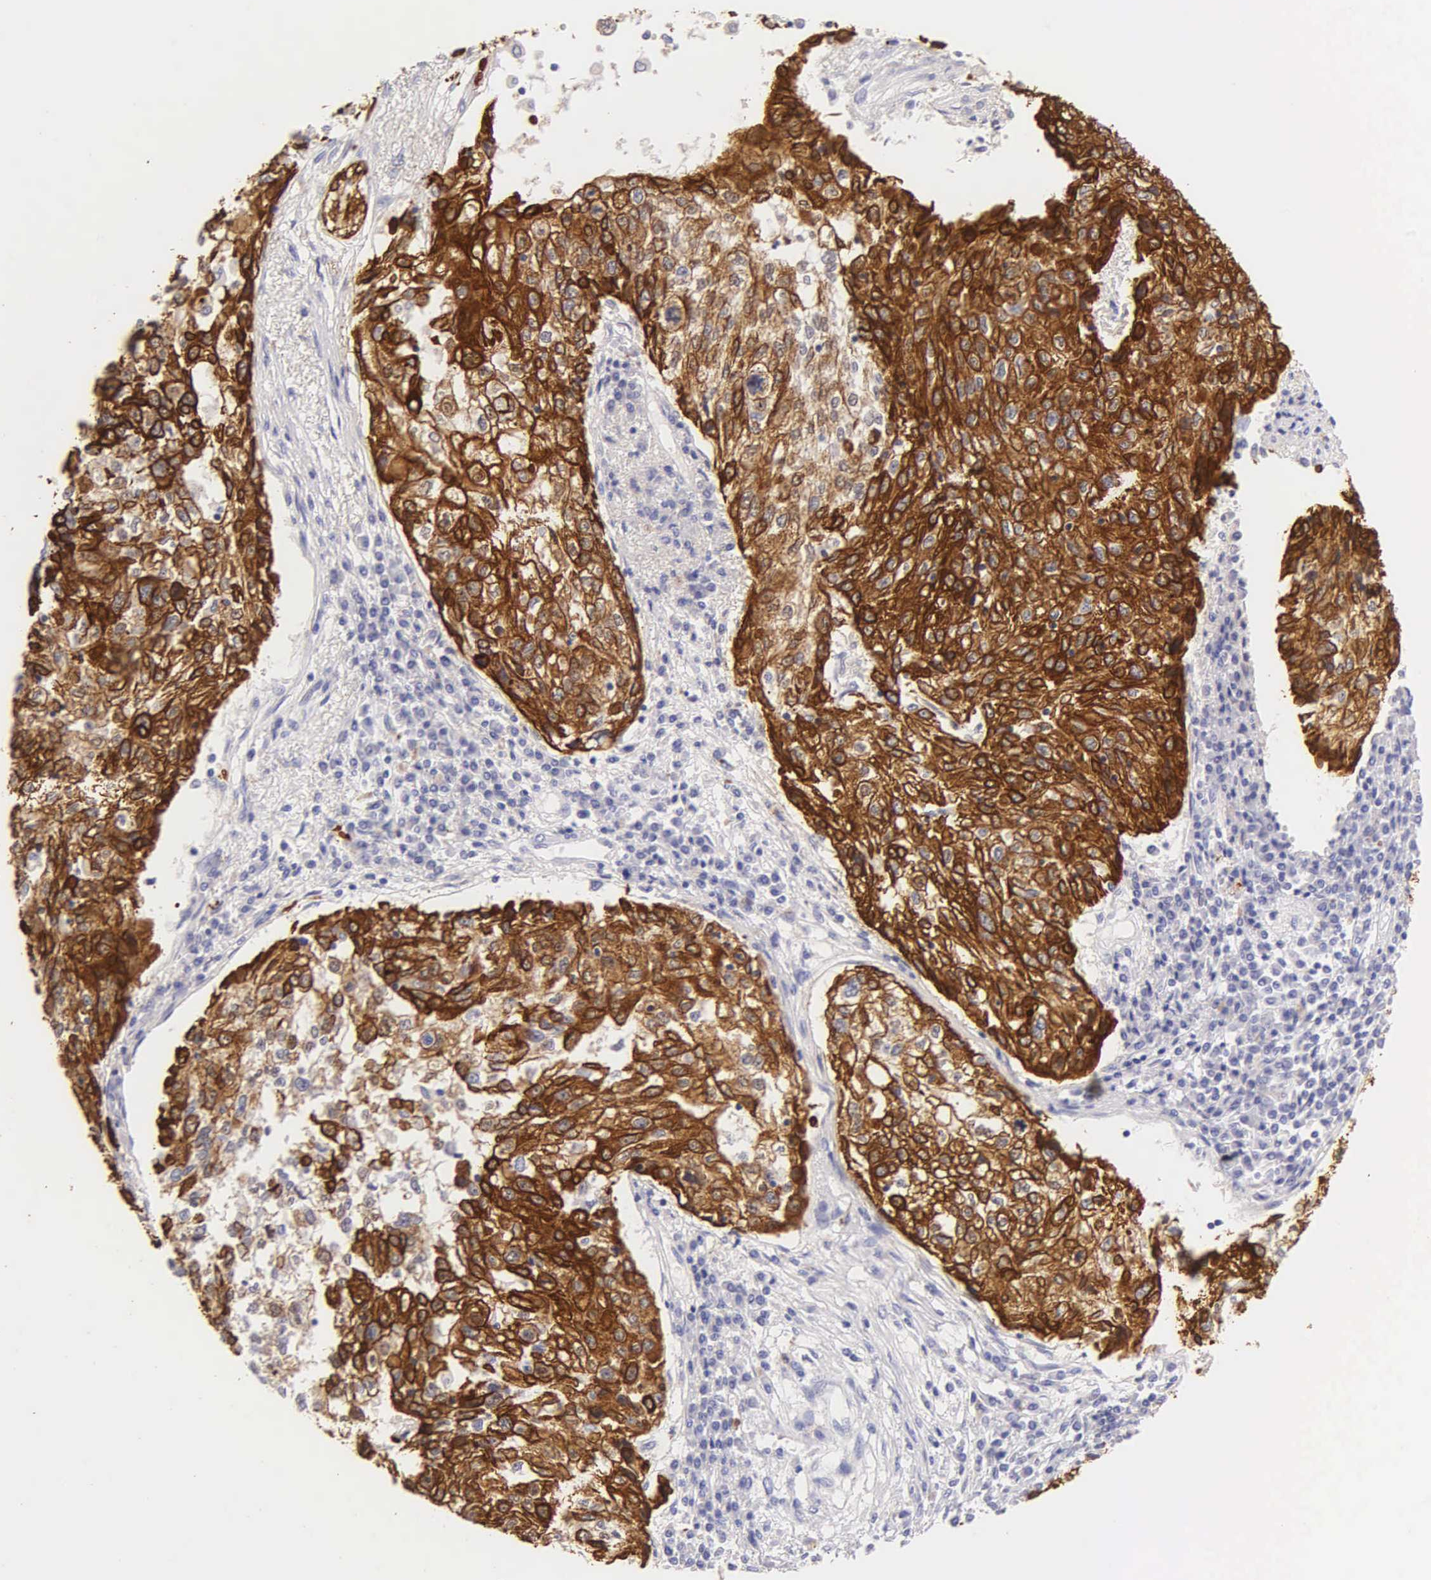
{"staining": {"intensity": "strong", "quantity": ">75%", "location": "cytoplasmic/membranous"}, "tissue": "cervical cancer", "cell_type": "Tumor cells", "image_type": "cancer", "snomed": [{"axis": "morphology", "description": "Squamous cell carcinoma, NOS"}, {"axis": "topography", "description": "Cervix"}], "caption": "Cervical cancer tissue exhibits strong cytoplasmic/membranous staining in about >75% of tumor cells, visualized by immunohistochemistry. (Stains: DAB (3,3'-diaminobenzidine) in brown, nuclei in blue, Microscopy: brightfield microscopy at high magnification).", "gene": "KRT17", "patient": {"sex": "female", "age": 57}}